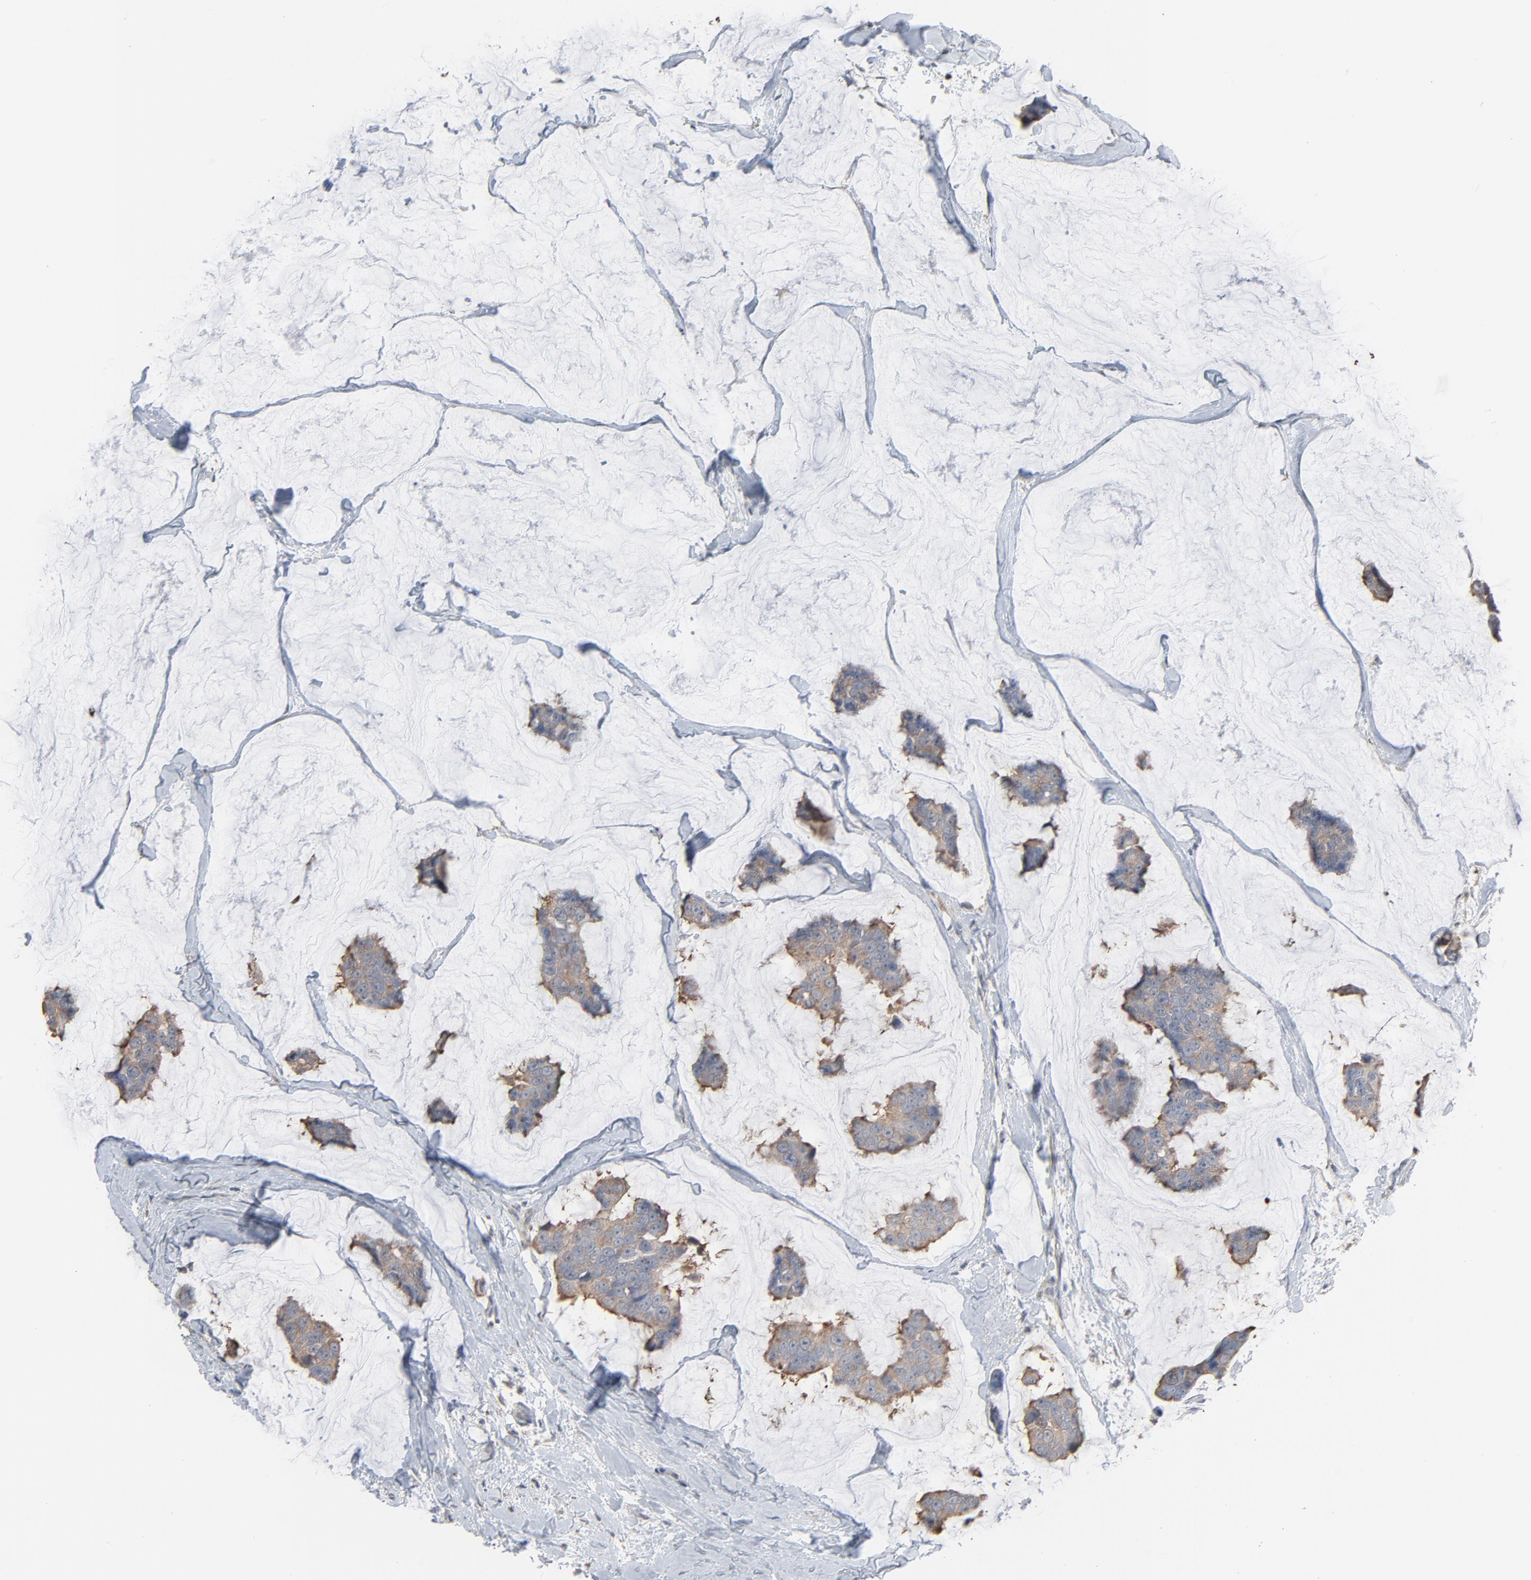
{"staining": {"intensity": "moderate", "quantity": ">75%", "location": "cytoplasmic/membranous"}, "tissue": "breast cancer", "cell_type": "Tumor cells", "image_type": "cancer", "snomed": [{"axis": "morphology", "description": "Normal tissue, NOS"}, {"axis": "morphology", "description": "Duct carcinoma"}, {"axis": "topography", "description": "Breast"}], "caption": "Immunohistochemistry of human intraductal carcinoma (breast) demonstrates medium levels of moderate cytoplasmic/membranous positivity in about >75% of tumor cells. (DAB IHC, brown staining for protein, blue staining for nuclei).", "gene": "CCT5", "patient": {"sex": "female", "age": 50}}